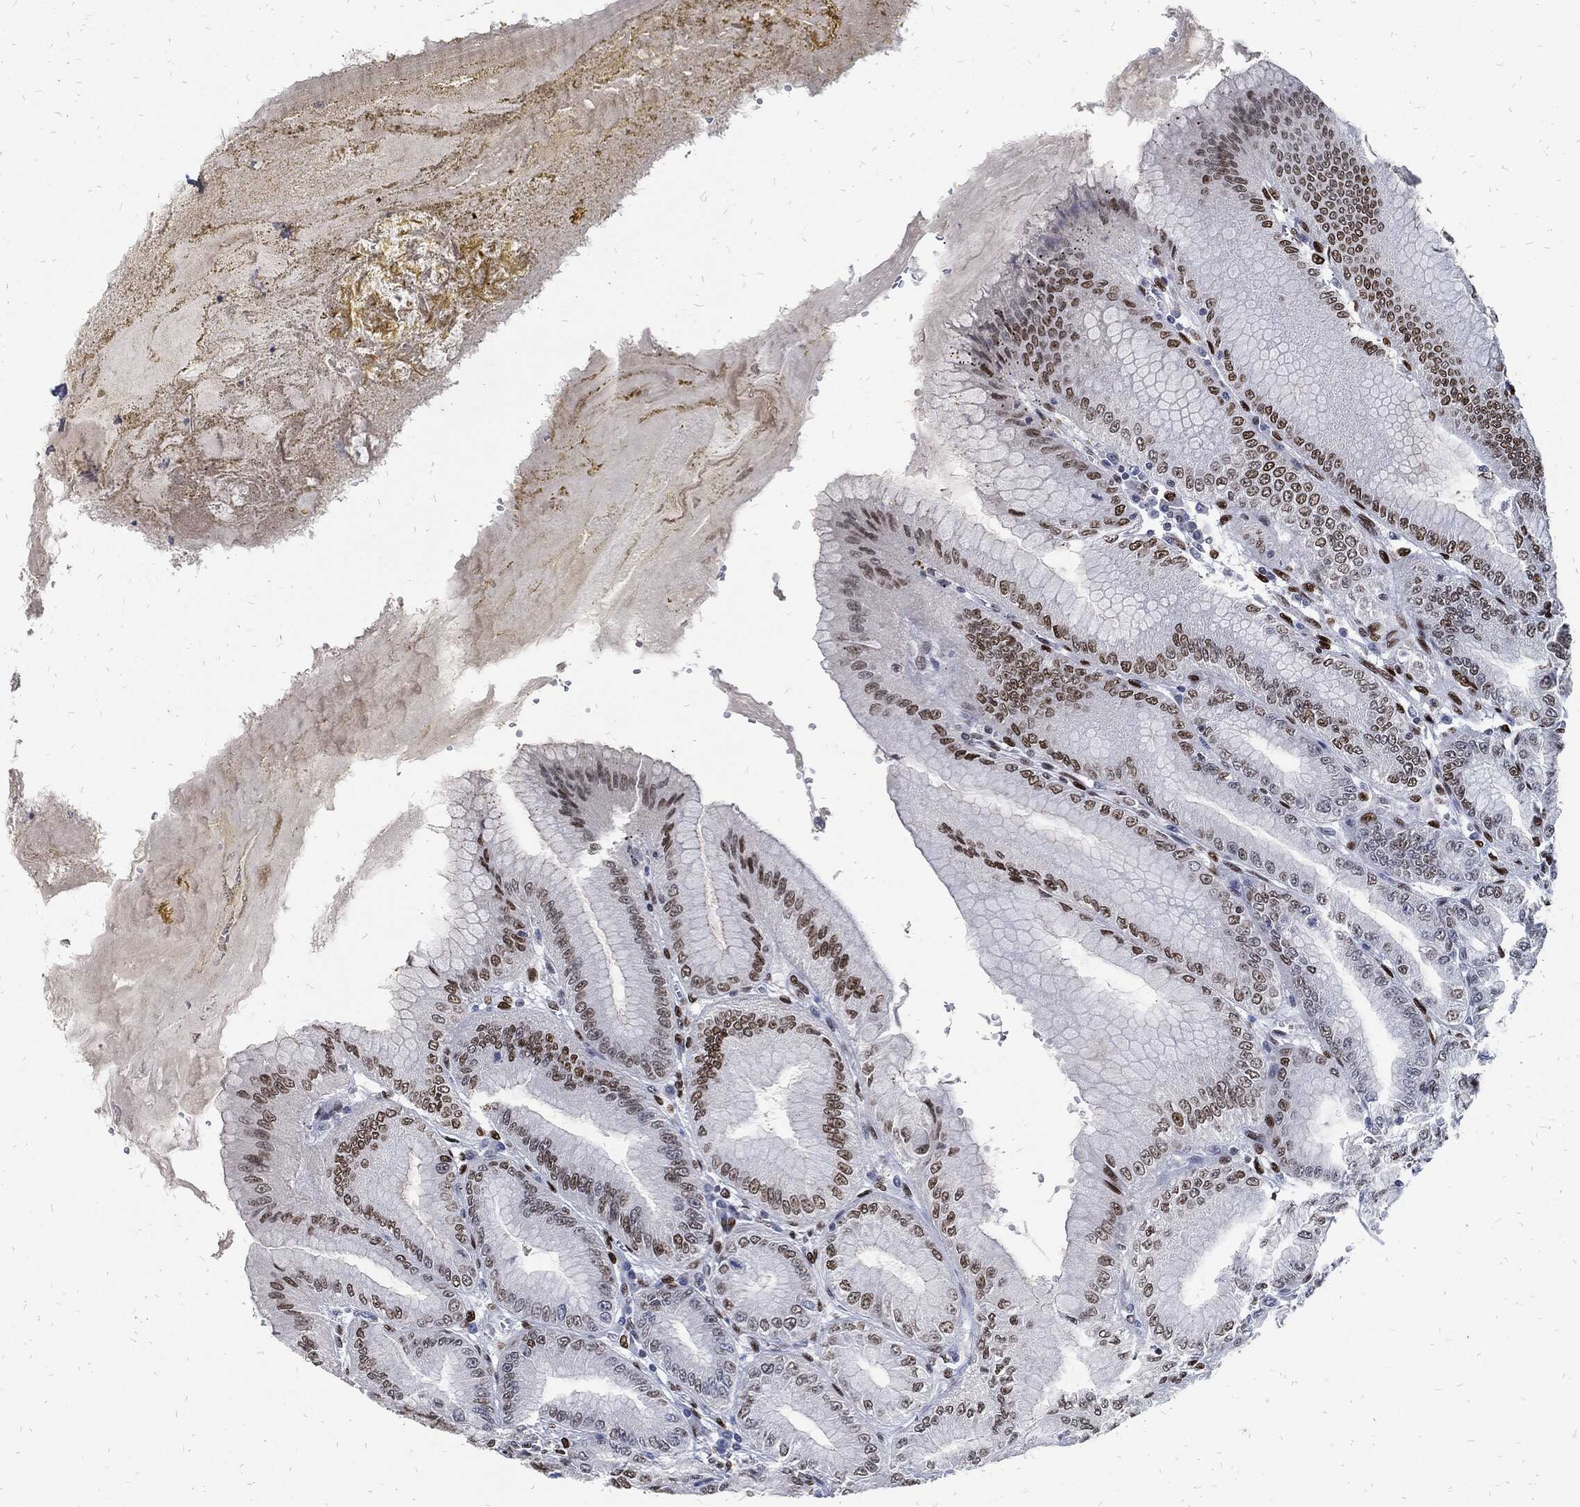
{"staining": {"intensity": "strong", "quantity": "<25%", "location": "nuclear"}, "tissue": "stomach", "cell_type": "Glandular cells", "image_type": "normal", "snomed": [{"axis": "morphology", "description": "Normal tissue, NOS"}, {"axis": "topography", "description": "Stomach"}], "caption": "Brown immunohistochemical staining in benign human stomach demonstrates strong nuclear positivity in about <25% of glandular cells.", "gene": "JUN", "patient": {"sex": "male", "age": 71}}